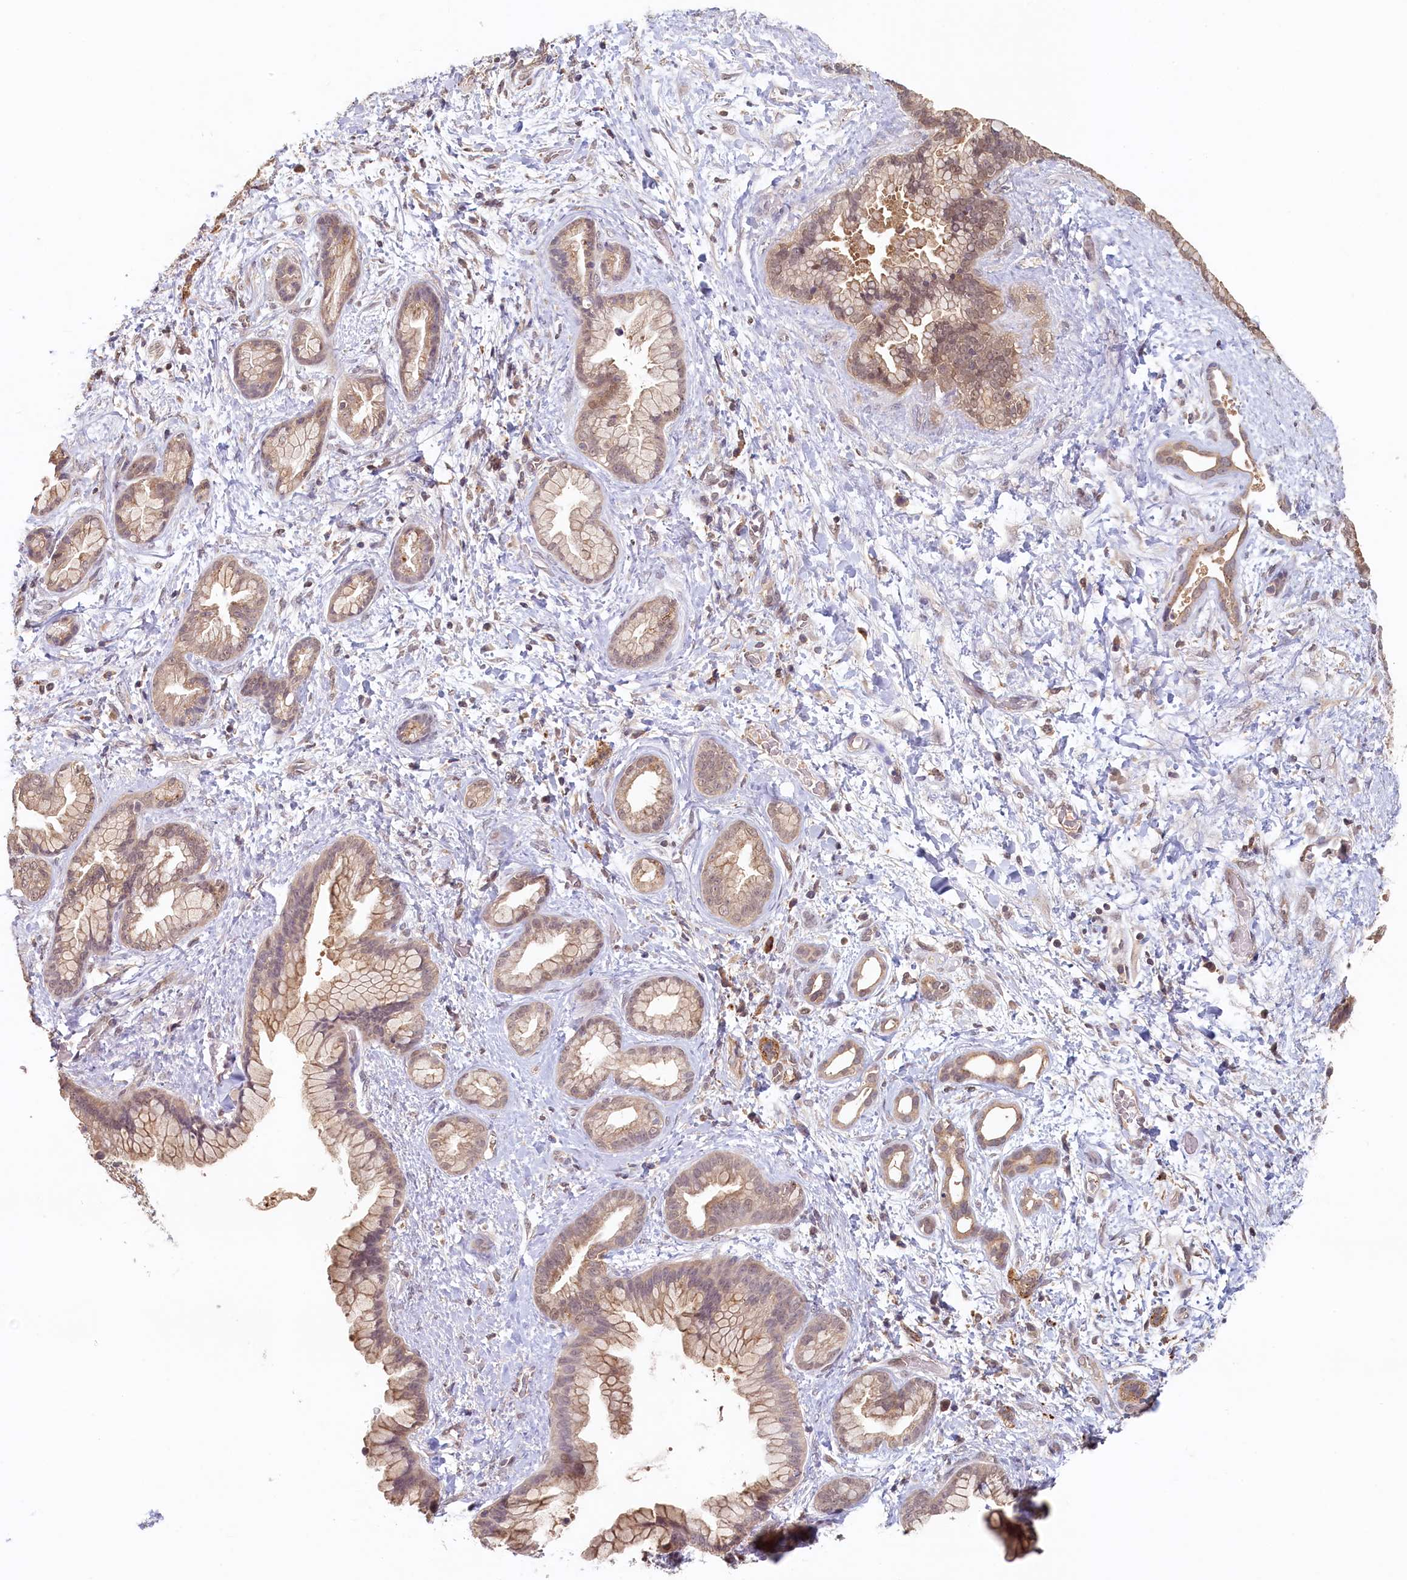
{"staining": {"intensity": "weak", "quantity": ">75%", "location": "cytoplasmic/membranous"}, "tissue": "pancreatic cancer", "cell_type": "Tumor cells", "image_type": "cancer", "snomed": [{"axis": "morphology", "description": "Adenocarcinoma, NOS"}, {"axis": "topography", "description": "Pancreas"}], "caption": "This image reveals immunohistochemistry (IHC) staining of pancreatic cancer (adenocarcinoma), with low weak cytoplasmic/membranous positivity in about >75% of tumor cells.", "gene": "NUBP2", "patient": {"sex": "female", "age": 78}}